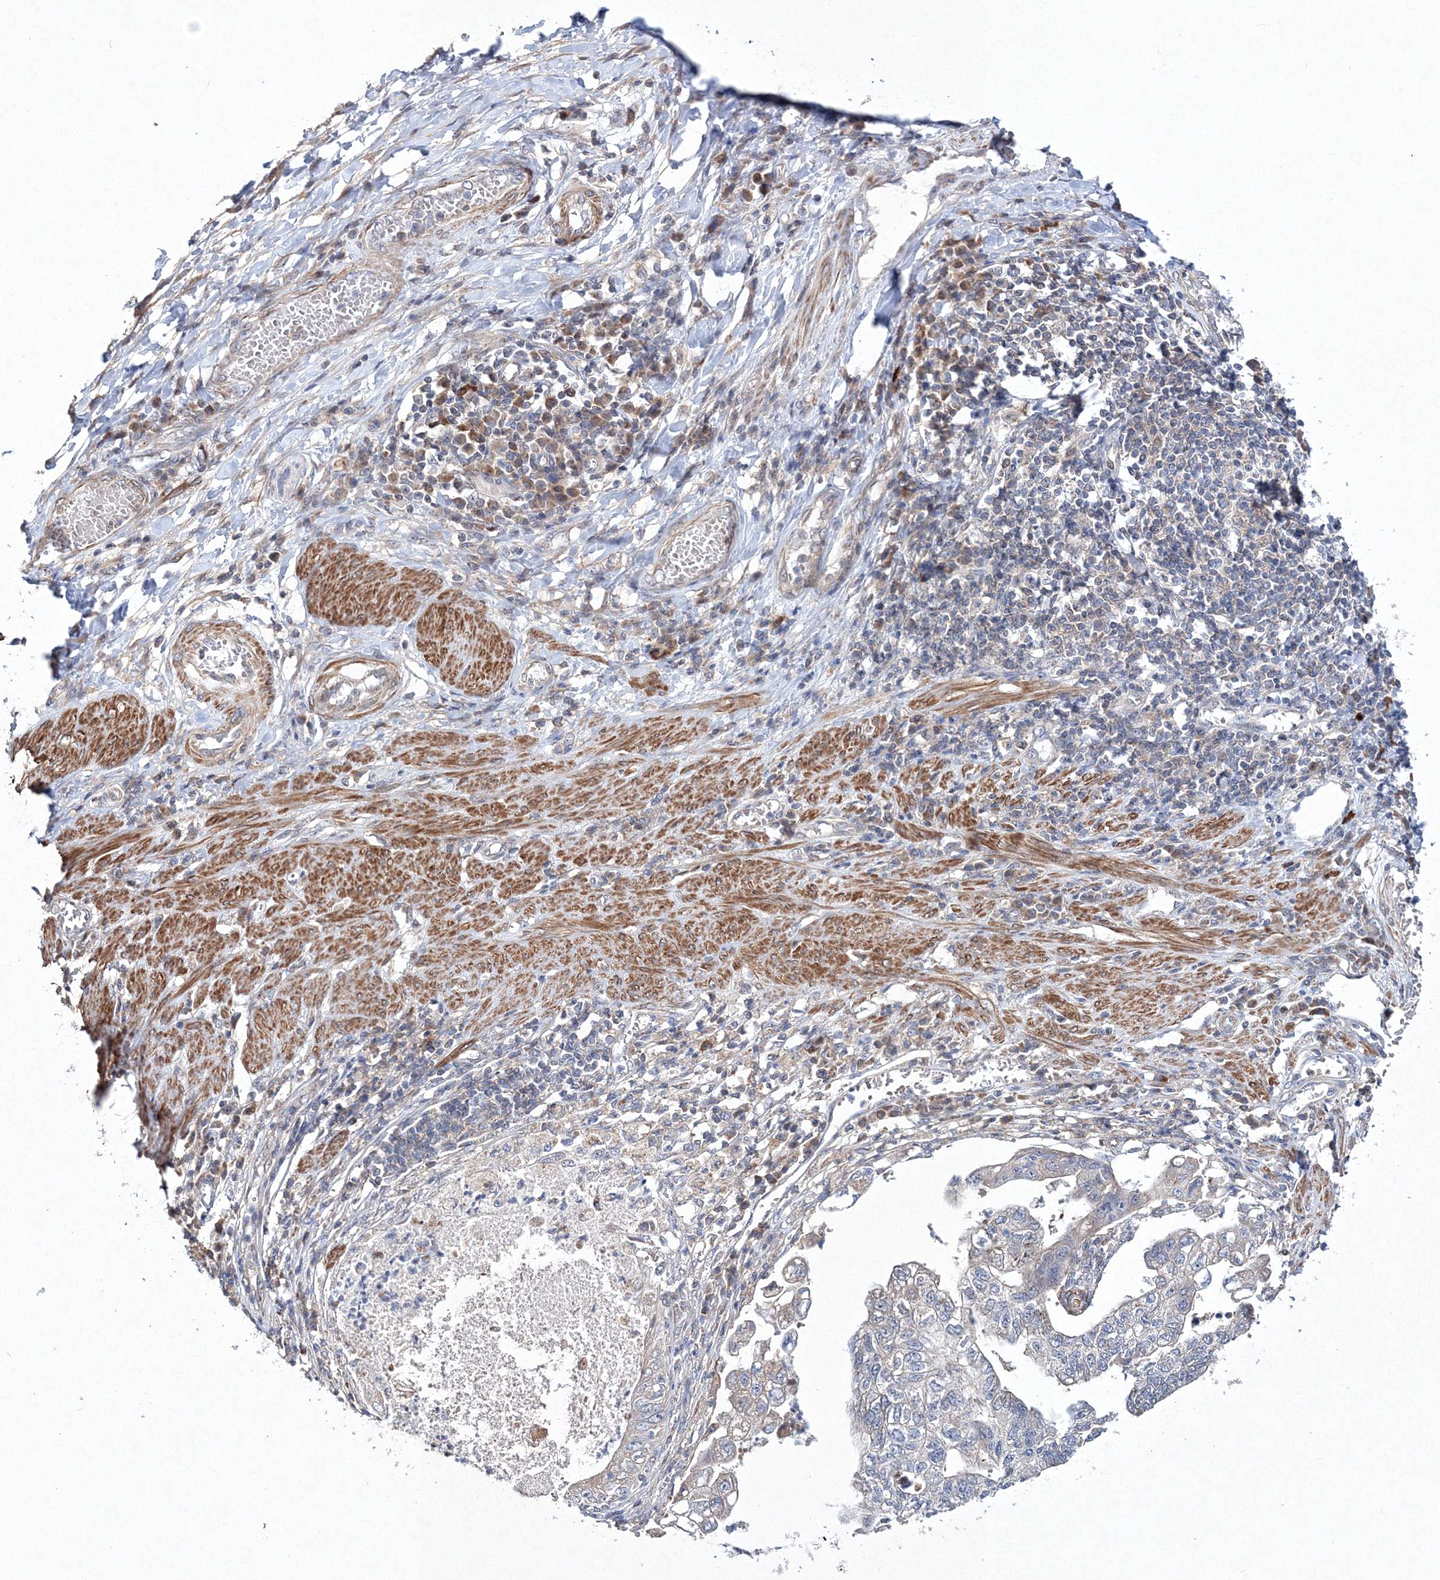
{"staining": {"intensity": "negative", "quantity": "none", "location": "none"}, "tissue": "stomach cancer", "cell_type": "Tumor cells", "image_type": "cancer", "snomed": [{"axis": "morphology", "description": "Adenocarcinoma, NOS"}, {"axis": "topography", "description": "Stomach"}], "caption": "The micrograph exhibits no significant expression in tumor cells of stomach adenocarcinoma.", "gene": "PPP2R2B", "patient": {"sex": "male", "age": 59}}